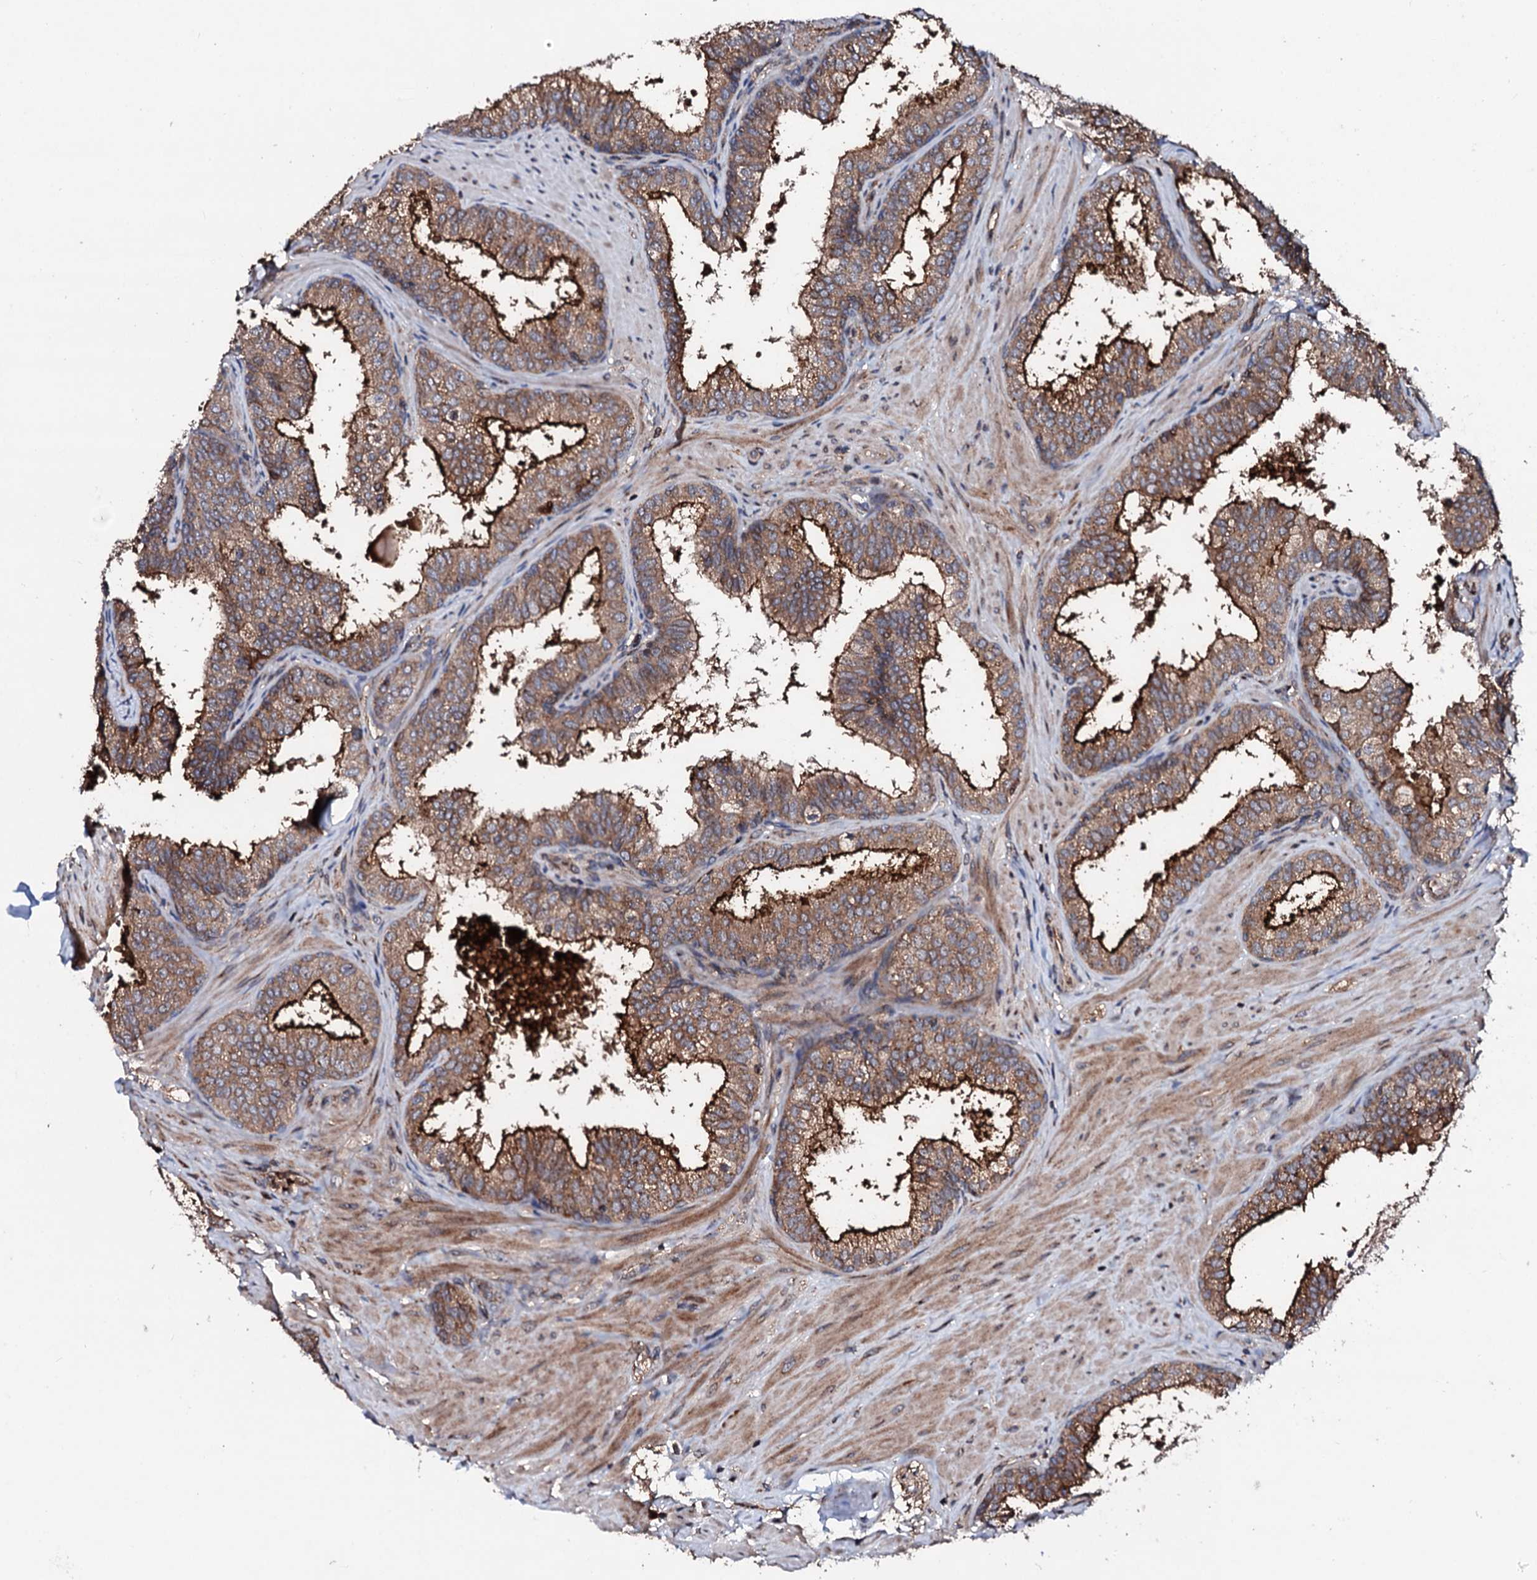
{"staining": {"intensity": "strong", "quantity": ">75%", "location": "cytoplasmic/membranous"}, "tissue": "prostate", "cell_type": "Glandular cells", "image_type": "normal", "snomed": [{"axis": "morphology", "description": "Normal tissue, NOS"}, {"axis": "topography", "description": "Prostate"}], "caption": "Human prostate stained for a protein (brown) shows strong cytoplasmic/membranous positive staining in about >75% of glandular cells.", "gene": "ENSG00000256591", "patient": {"sex": "male", "age": 60}}